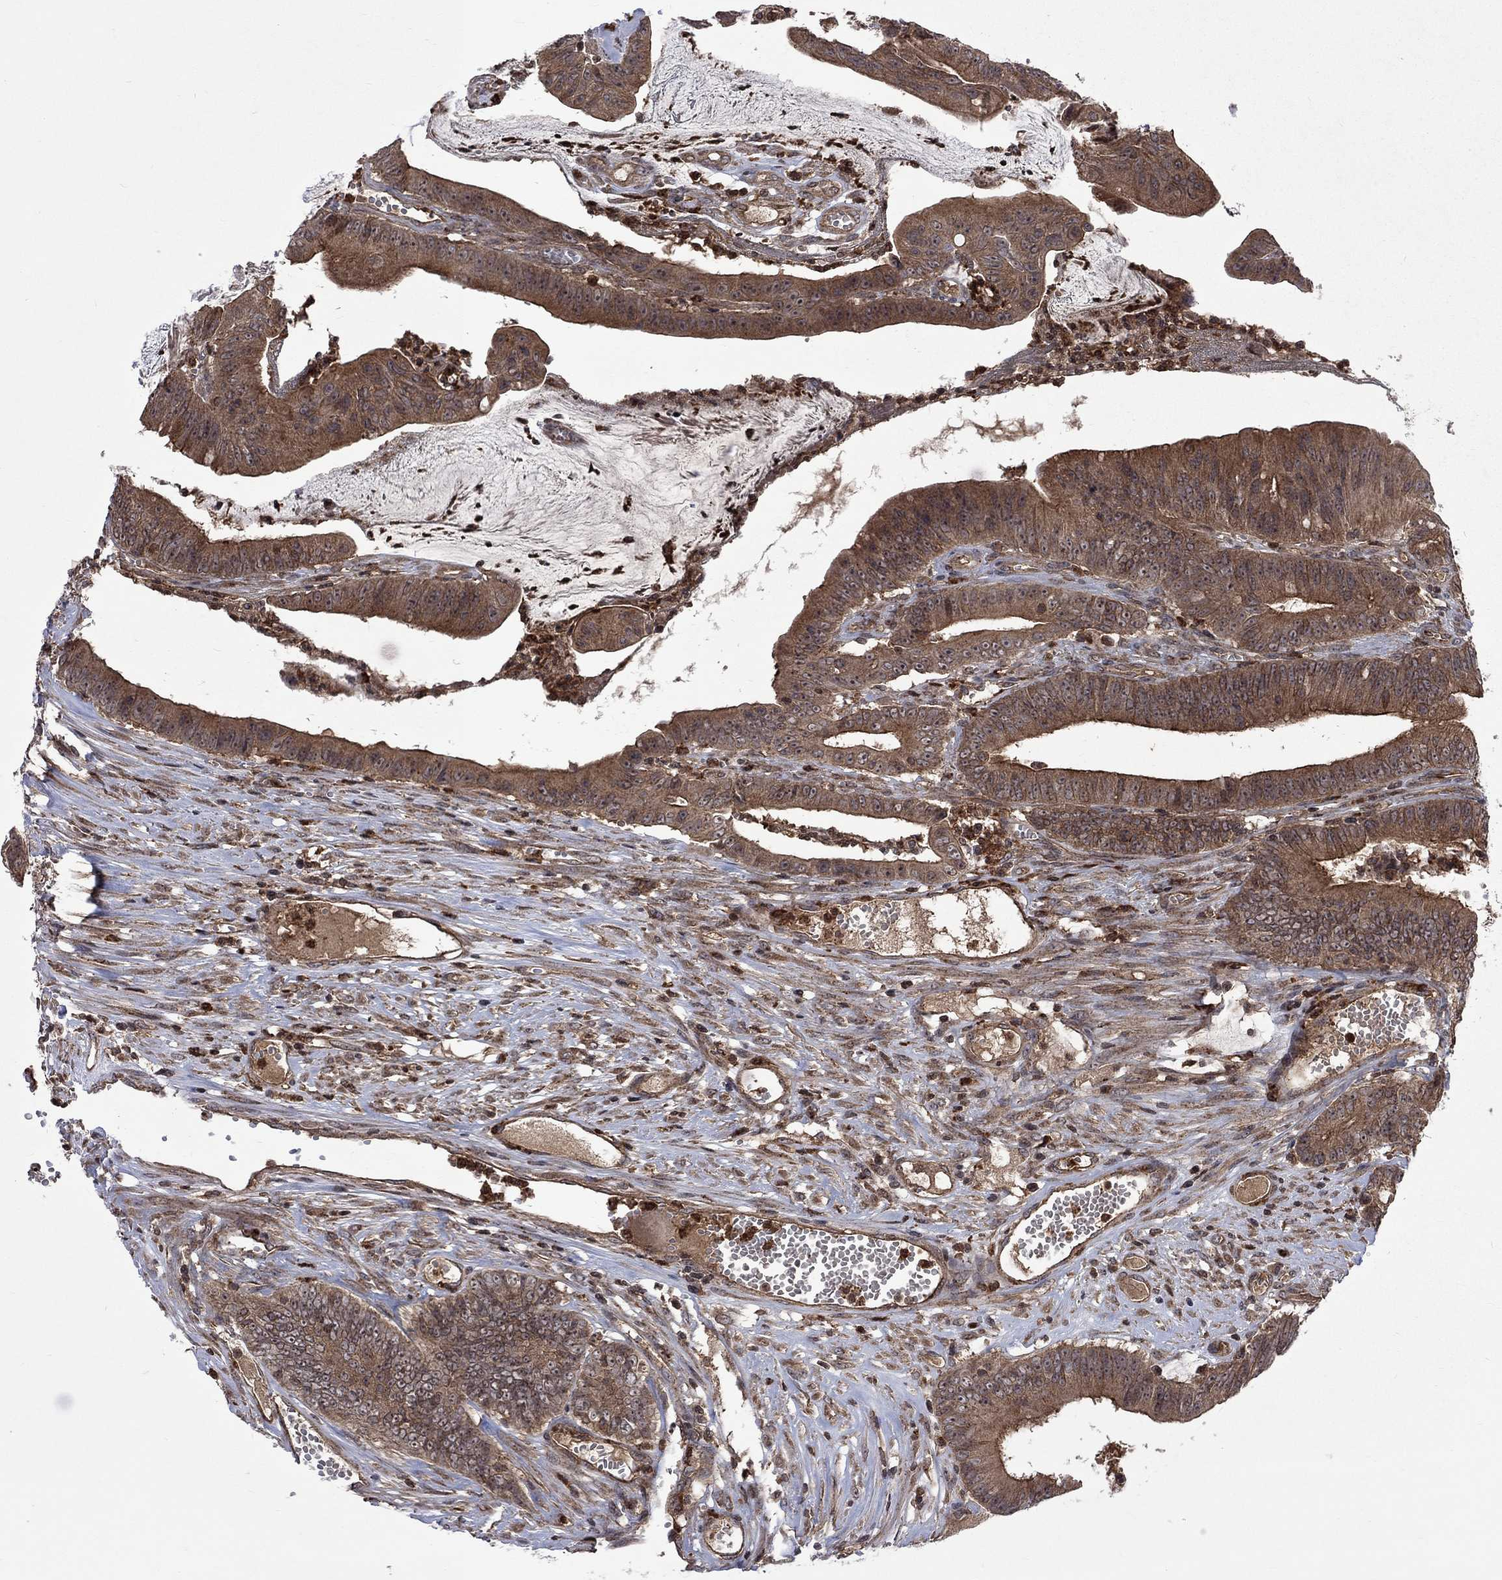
{"staining": {"intensity": "moderate", "quantity": ">75%", "location": "cytoplasmic/membranous"}, "tissue": "colorectal cancer", "cell_type": "Tumor cells", "image_type": "cancer", "snomed": [{"axis": "morphology", "description": "Adenocarcinoma, NOS"}, {"axis": "topography", "description": "Colon"}], "caption": "A brown stain shows moderate cytoplasmic/membranous expression of a protein in colorectal cancer tumor cells.", "gene": "TMEM33", "patient": {"sex": "female", "age": 69}}